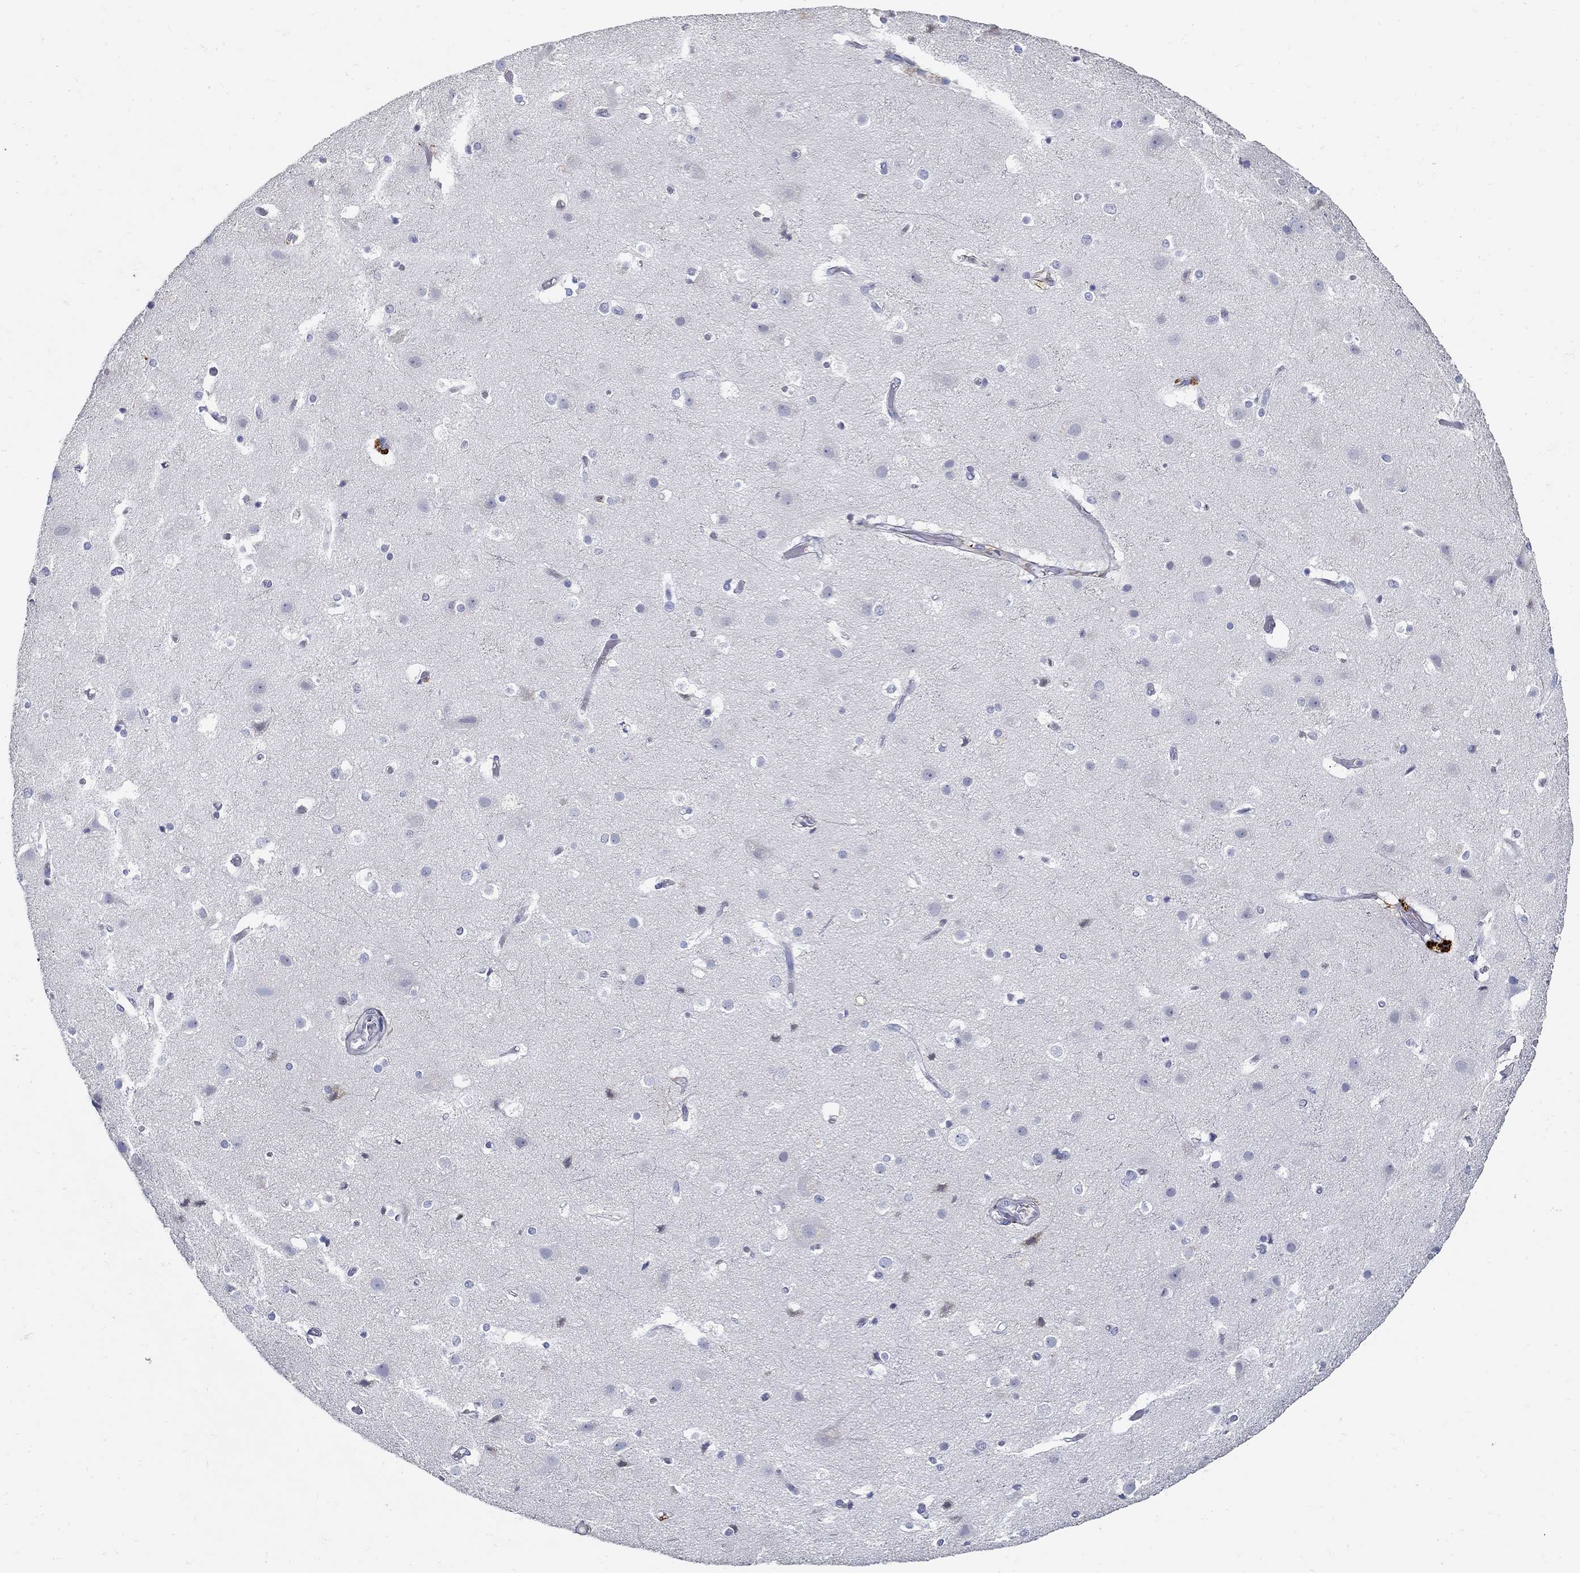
{"staining": {"intensity": "negative", "quantity": "none", "location": "none"}, "tissue": "cerebral cortex", "cell_type": "Endothelial cells", "image_type": "normal", "snomed": [{"axis": "morphology", "description": "Normal tissue, NOS"}, {"axis": "topography", "description": "Cerebral cortex"}], "caption": "Immunohistochemical staining of benign cerebral cortex exhibits no significant staining in endothelial cells. (Brightfield microscopy of DAB IHC at high magnification).", "gene": "TGFBI", "patient": {"sex": "female", "age": 52}}